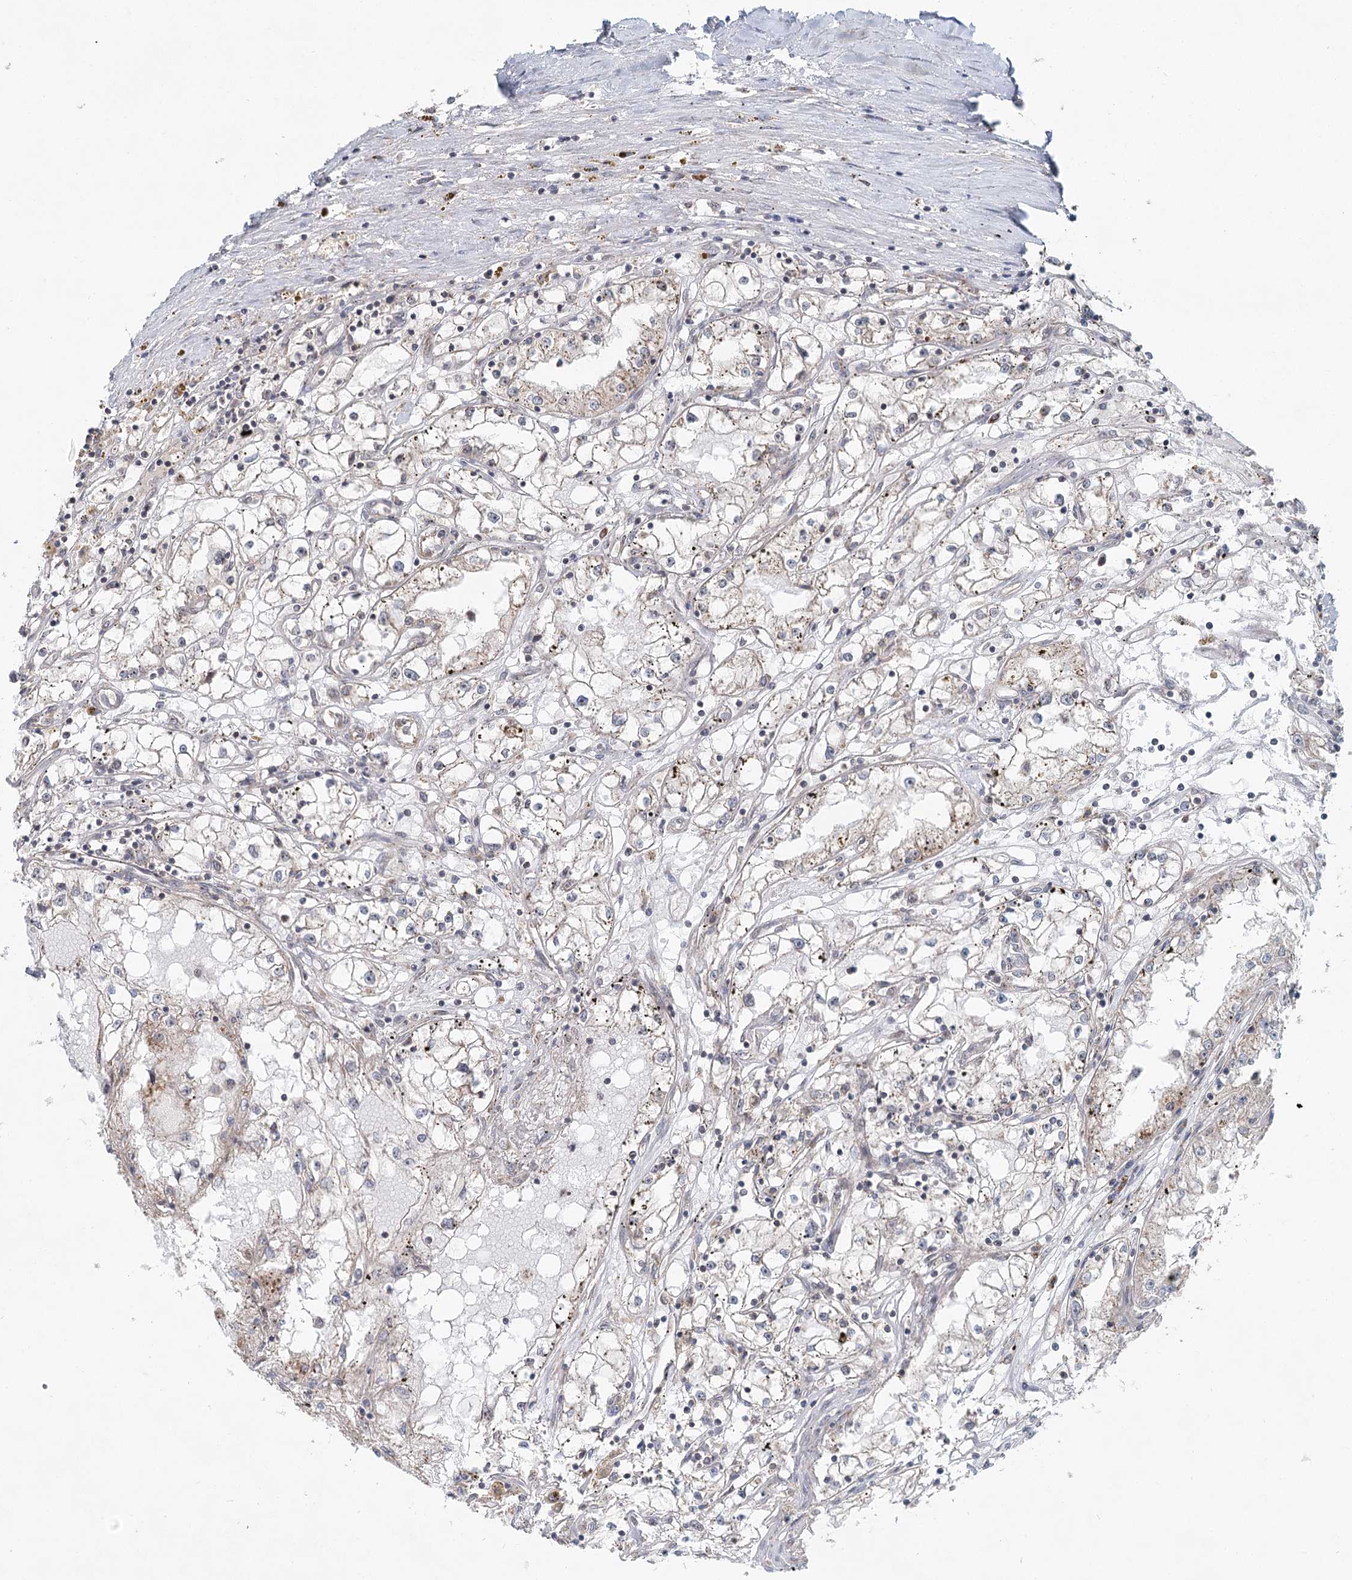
{"staining": {"intensity": "negative", "quantity": "none", "location": "none"}, "tissue": "renal cancer", "cell_type": "Tumor cells", "image_type": "cancer", "snomed": [{"axis": "morphology", "description": "Adenocarcinoma, NOS"}, {"axis": "topography", "description": "Kidney"}], "caption": "There is no significant staining in tumor cells of renal cancer.", "gene": "GPALPP1", "patient": {"sex": "male", "age": 56}}